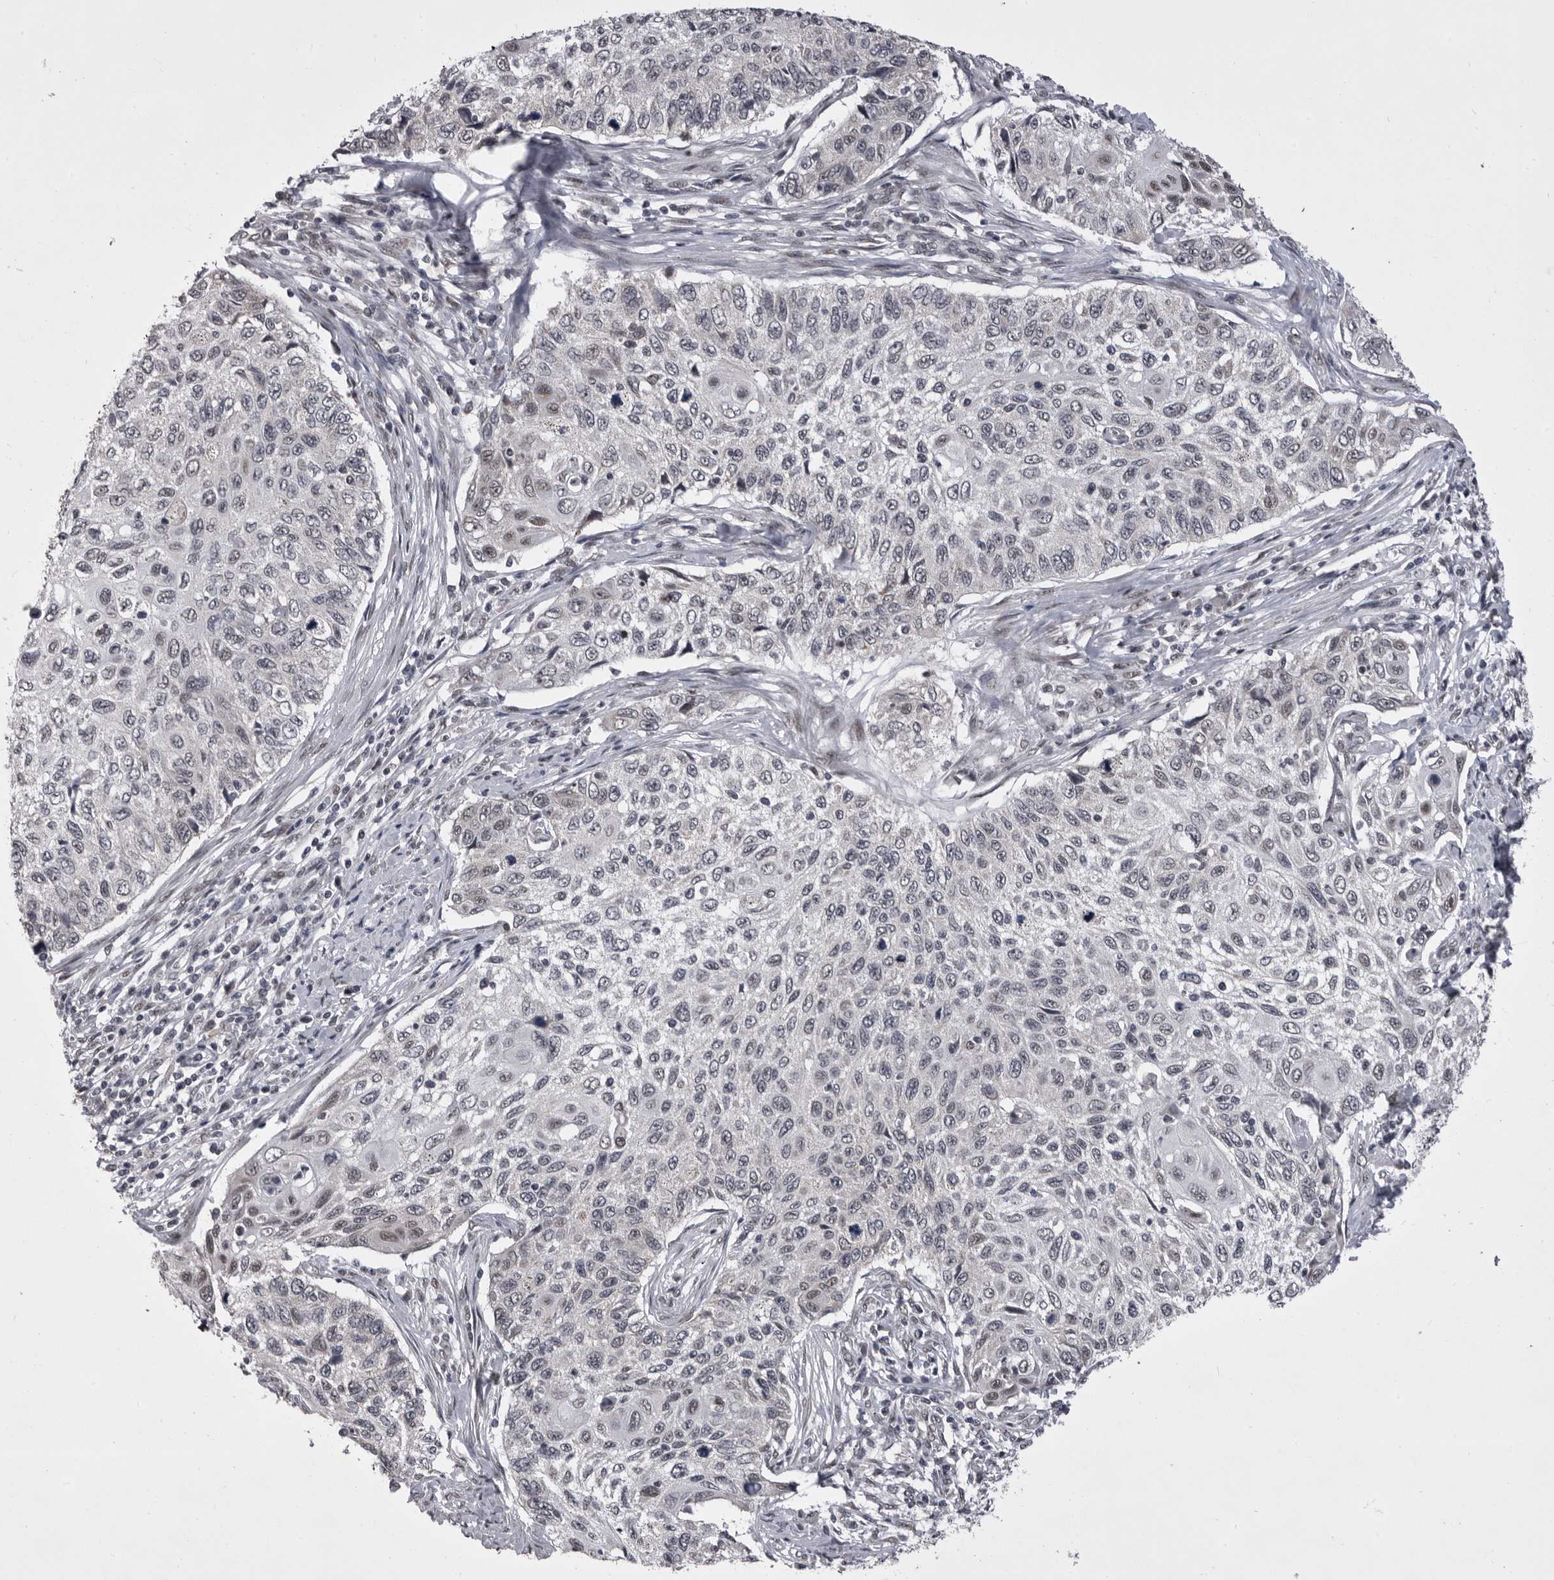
{"staining": {"intensity": "negative", "quantity": "none", "location": "none"}, "tissue": "cervical cancer", "cell_type": "Tumor cells", "image_type": "cancer", "snomed": [{"axis": "morphology", "description": "Squamous cell carcinoma, NOS"}, {"axis": "topography", "description": "Cervix"}], "caption": "DAB (3,3'-diaminobenzidine) immunohistochemical staining of squamous cell carcinoma (cervical) demonstrates no significant positivity in tumor cells.", "gene": "PRPF3", "patient": {"sex": "female", "age": 70}}